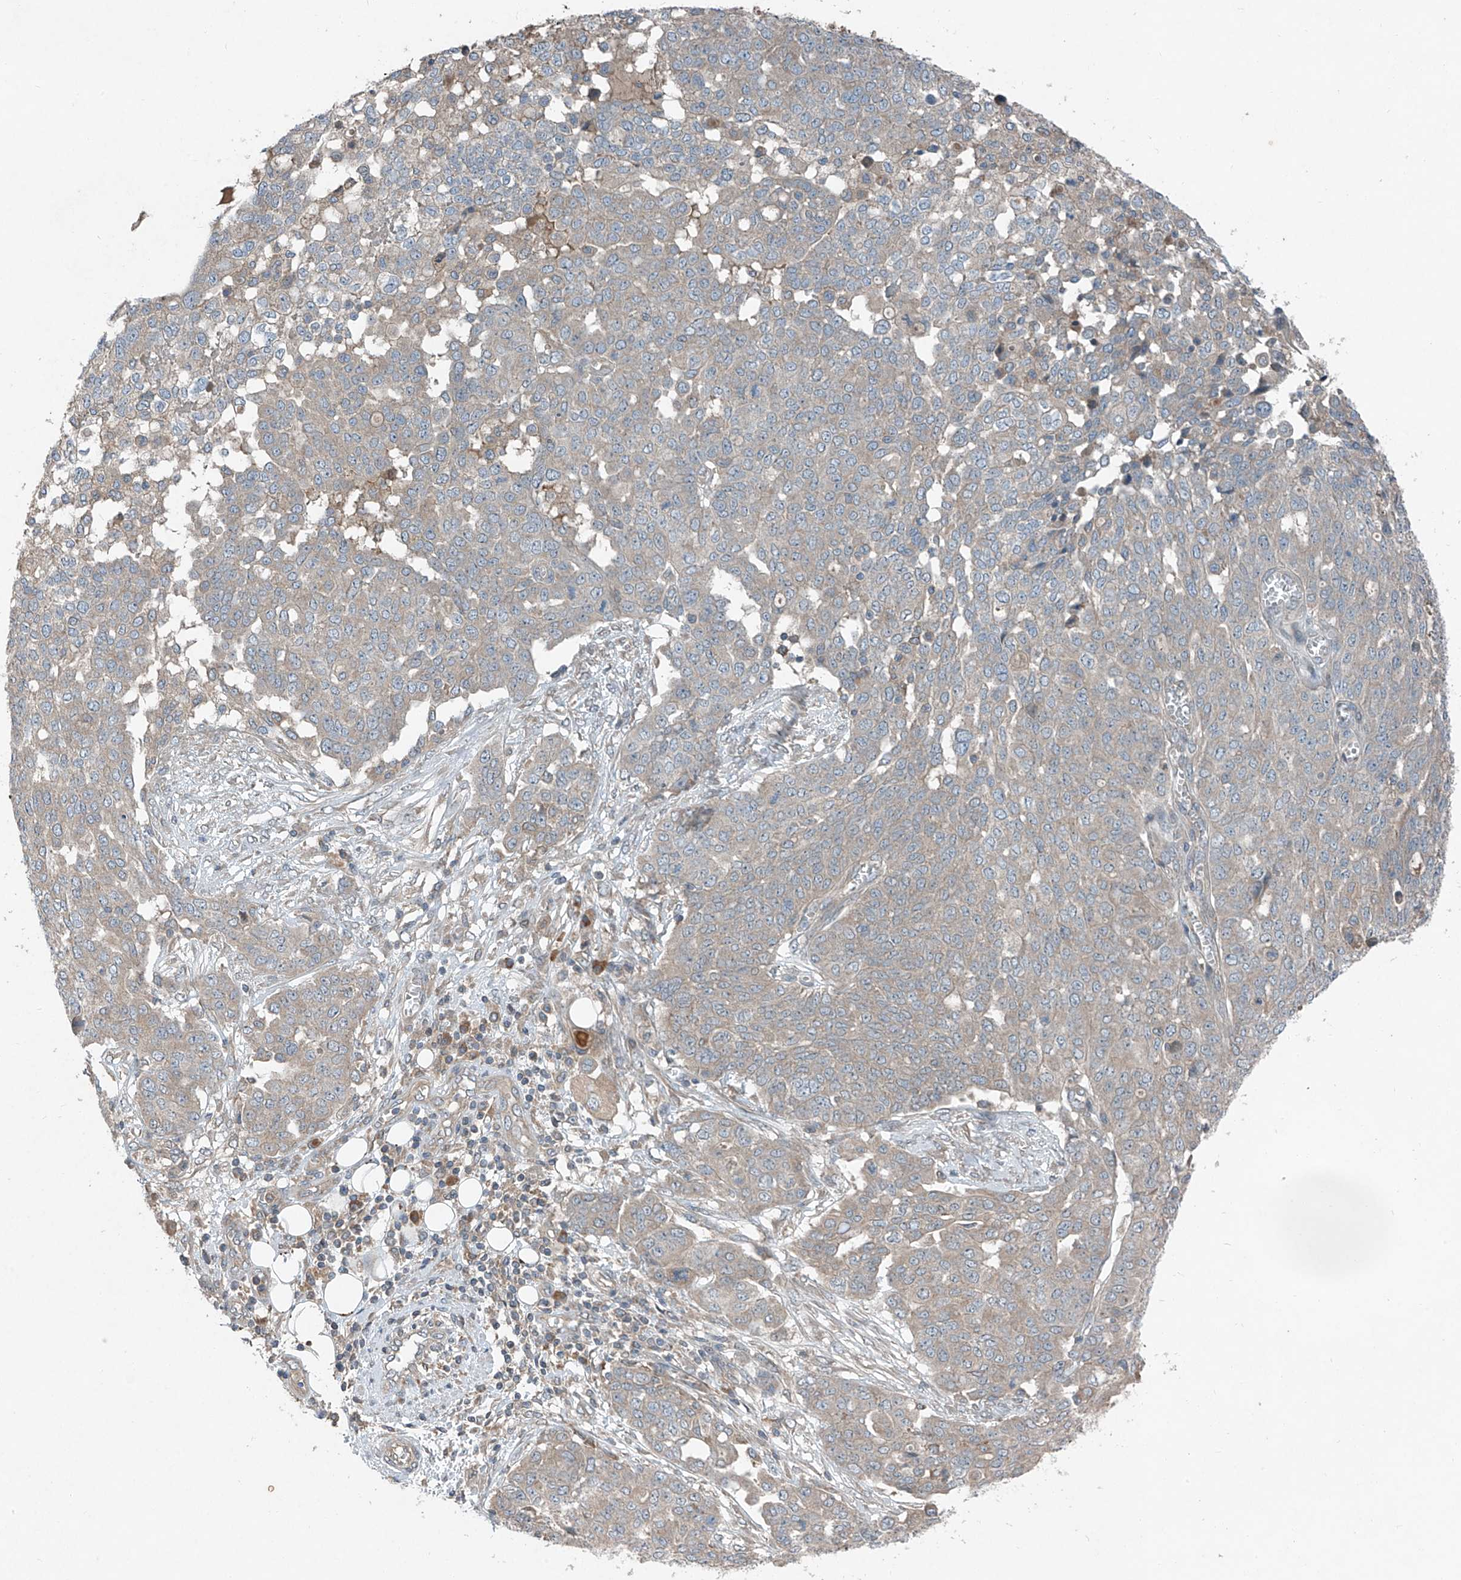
{"staining": {"intensity": "negative", "quantity": "none", "location": "none"}, "tissue": "ovarian cancer", "cell_type": "Tumor cells", "image_type": "cancer", "snomed": [{"axis": "morphology", "description": "Cystadenocarcinoma, serous, NOS"}, {"axis": "topography", "description": "Soft tissue"}, {"axis": "topography", "description": "Ovary"}], "caption": "DAB immunohistochemical staining of serous cystadenocarcinoma (ovarian) reveals no significant positivity in tumor cells. The staining was performed using DAB (3,3'-diaminobenzidine) to visualize the protein expression in brown, while the nuclei were stained in blue with hematoxylin (Magnification: 20x).", "gene": "FOXRED2", "patient": {"sex": "female", "age": 57}}